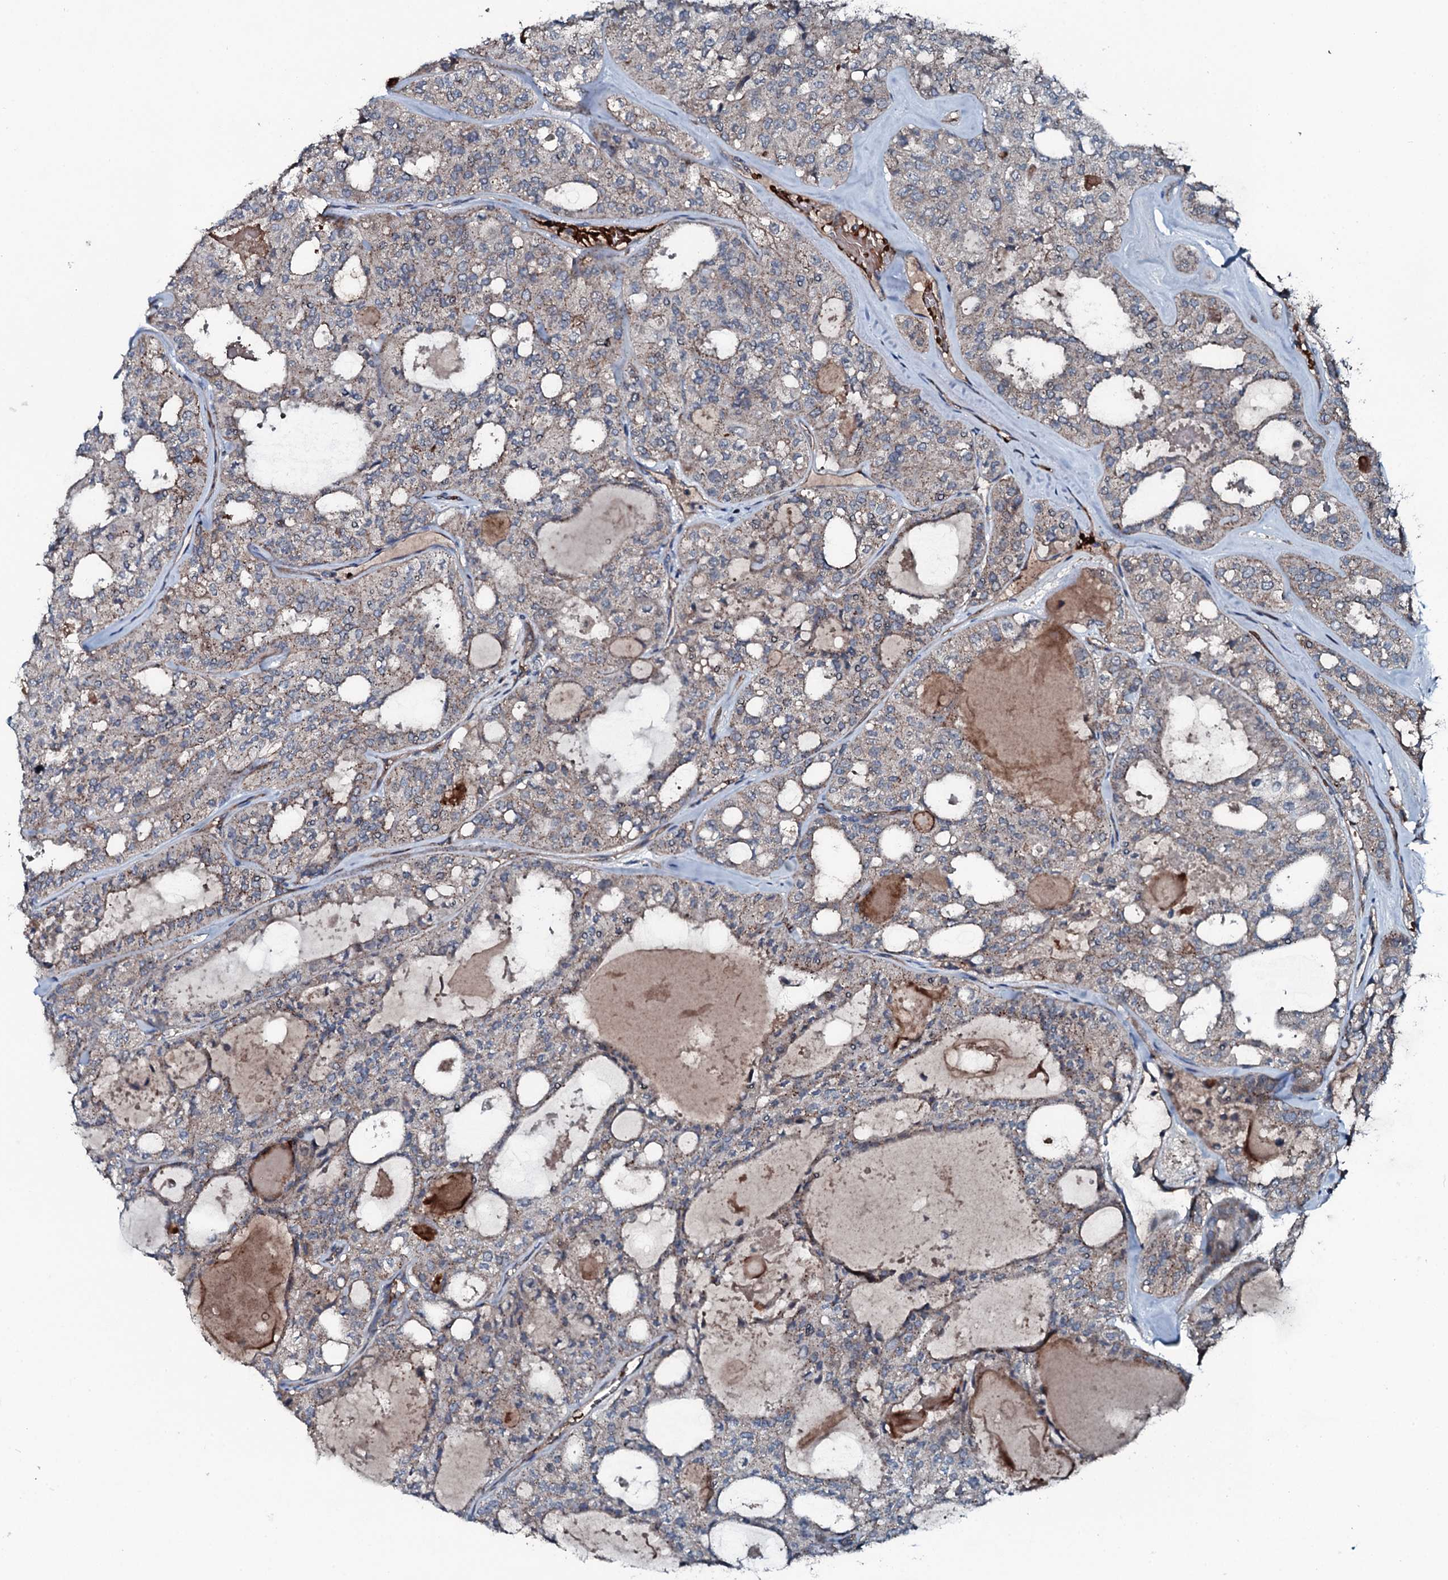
{"staining": {"intensity": "weak", "quantity": "25%-75%", "location": "cytoplasmic/membranous"}, "tissue": "thyroid cancer", "cell_type": "Tumor cells", "image_type": "cancer", "snomed": [{"axis": "morphology", "description": "Follicular adenoma carcinoma, NOS"}, {"axis": "topography", "description": "Thyroid gland"}], "caption": "Tumor cells show low levels of weak cytoplasmic/membranous staining in about 25%-75% of cells in thyroid cancer.", "gene": "TRIM7", "patient": {"sex": "male", "age": 75}}